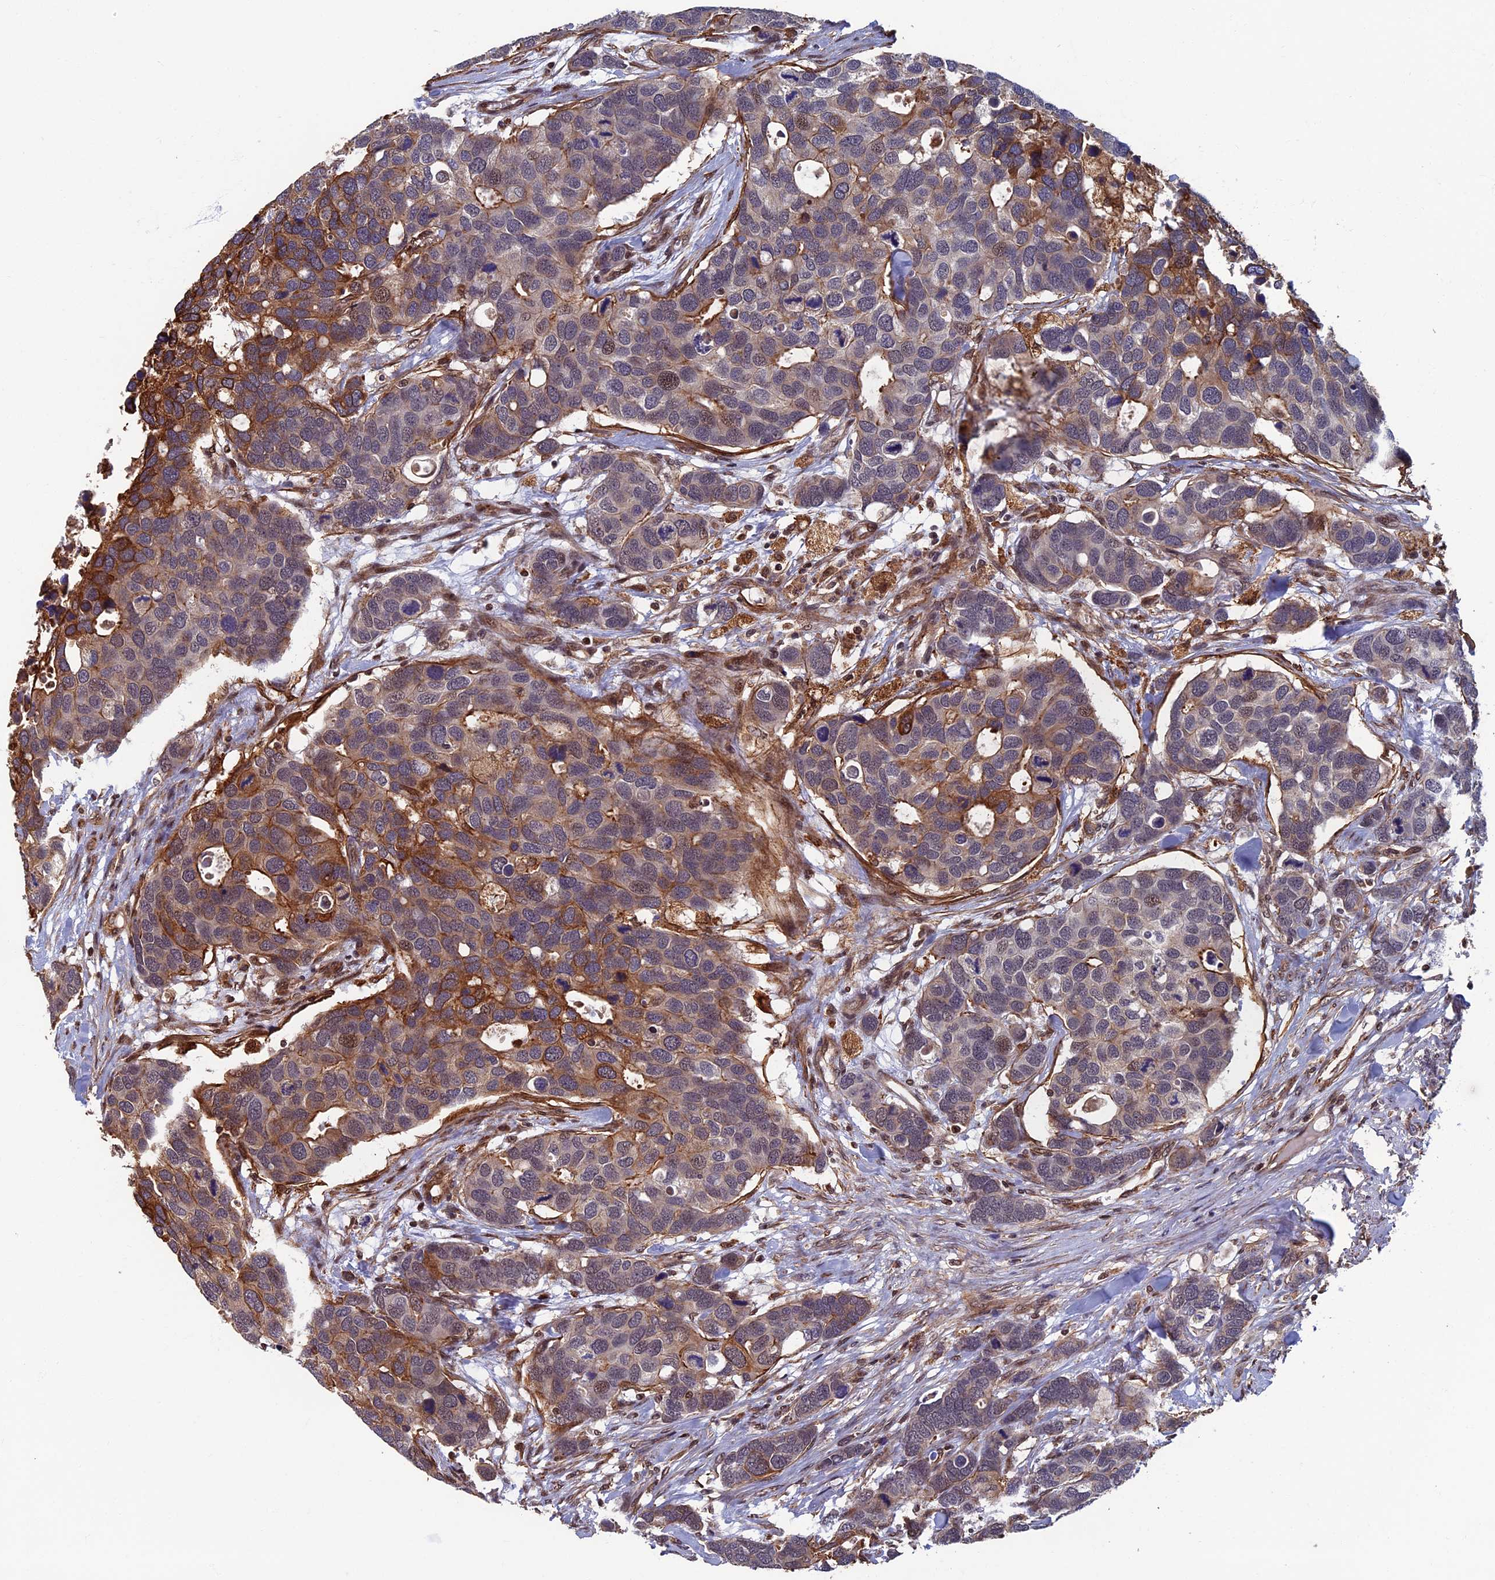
{"staining": {"intensity": "moderate", "quantity": "25%-75%", "location": "cytoplasmic/membranous"}, "tissue": "breast cancer", "cell_type": "Tumor cells", "image_type": "cancer", "snomed": [{"axis": "morphology", "description": "Duct carcinoma"}, {"axis": "topography", "description": "Breast"}], "caption": "Moderate cytoplasmic/membranous positivity for a protein is appreciated in approximately 25%-75% of tumor cells of breast cancer using immunohistochemistry.", "gene": "CTDP1", "patient": {"sex": "female", "age": 83}}